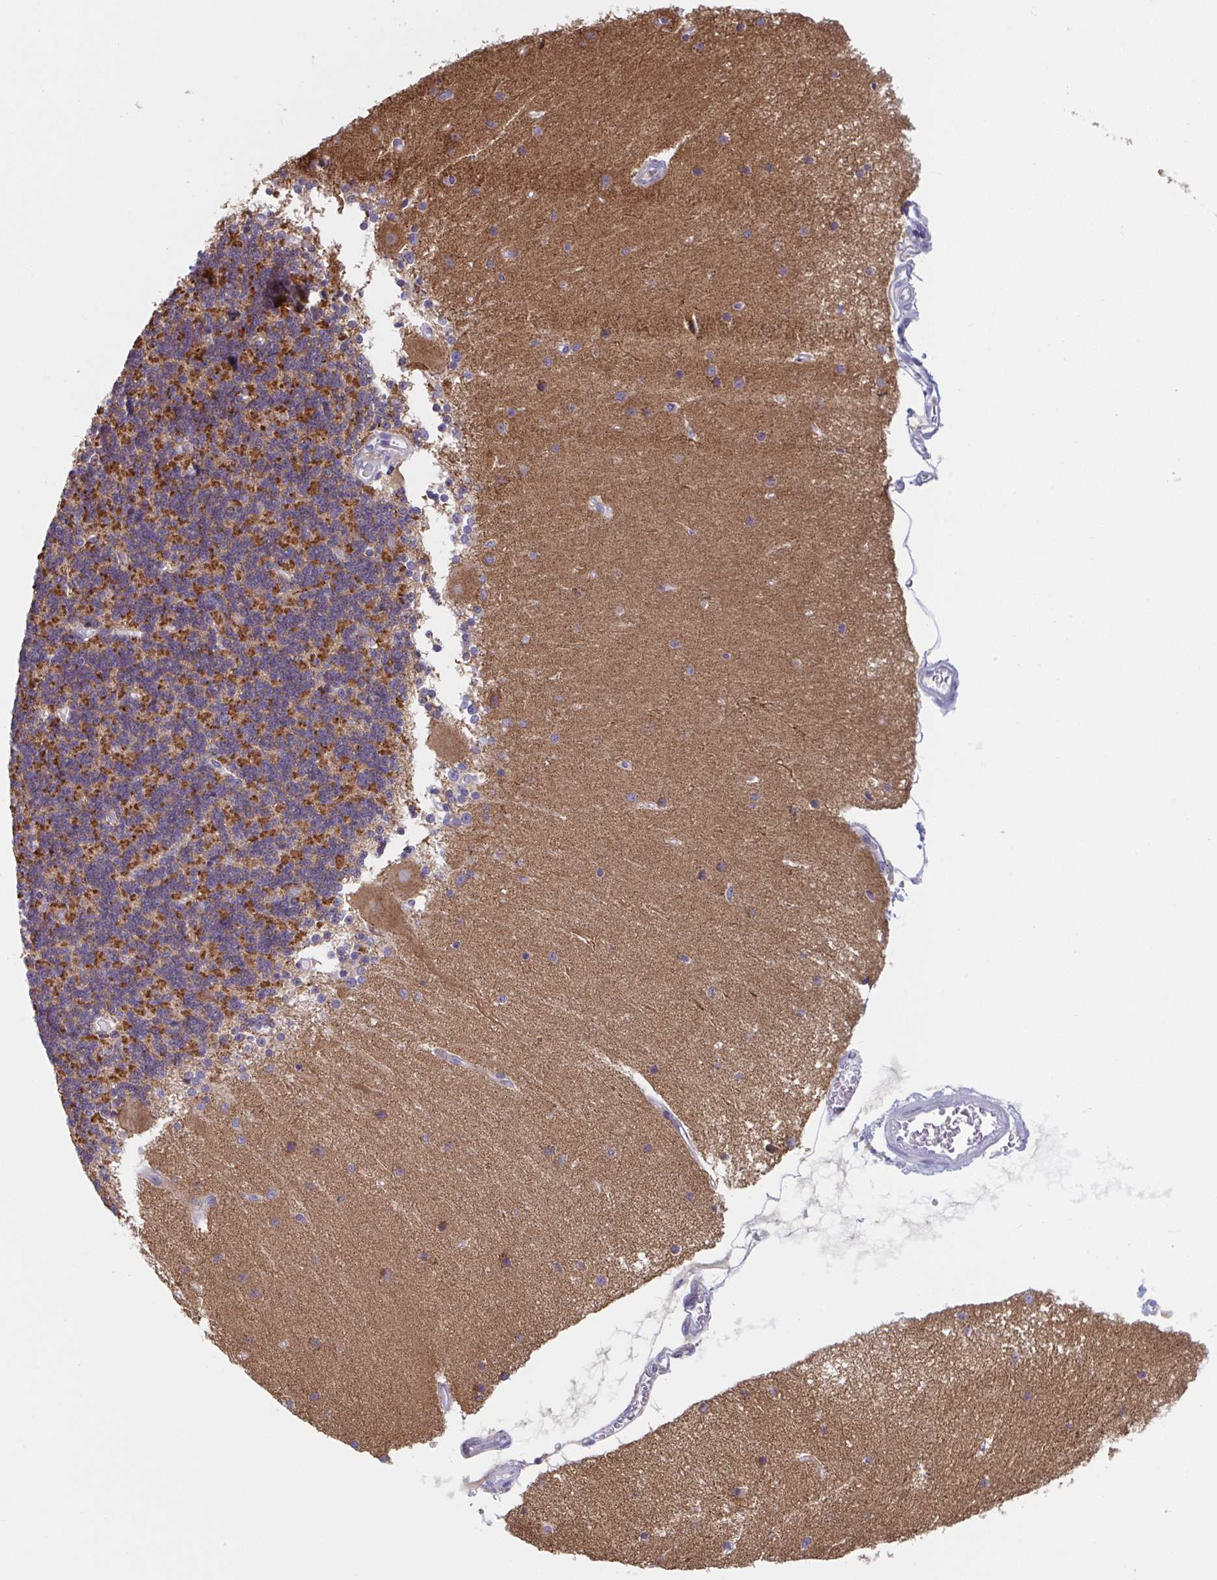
{"staining": {"intensity": "moderate", "quantity": "25%-75%", "location": "cytoplasmic/membranous"}, "tissue": "cerebellum", "cell_type": "Cells in granular layer", "image_type": "normal", "snomed": [{"axis": "morphology", "description": "Normal tissue, NOS"}, {"axis": "topography", "description": "Cerebellum"}], "caption": "Immunohistochemistry (IHC) staining of normal cerebellum, which exhibits medium levels of moderate cytoplasmic/membranous positivity in approximately 25%-75% of cells in granular layer indicating moderate cytoplasmic/membranous protein positivity. The staining was performed using DAB (brown) for protein detection and nuclei were counterstained in hematoxylin (blue).", "gene": "NIPSNAP1", "patient": {"sex": "female", "age": 54}}